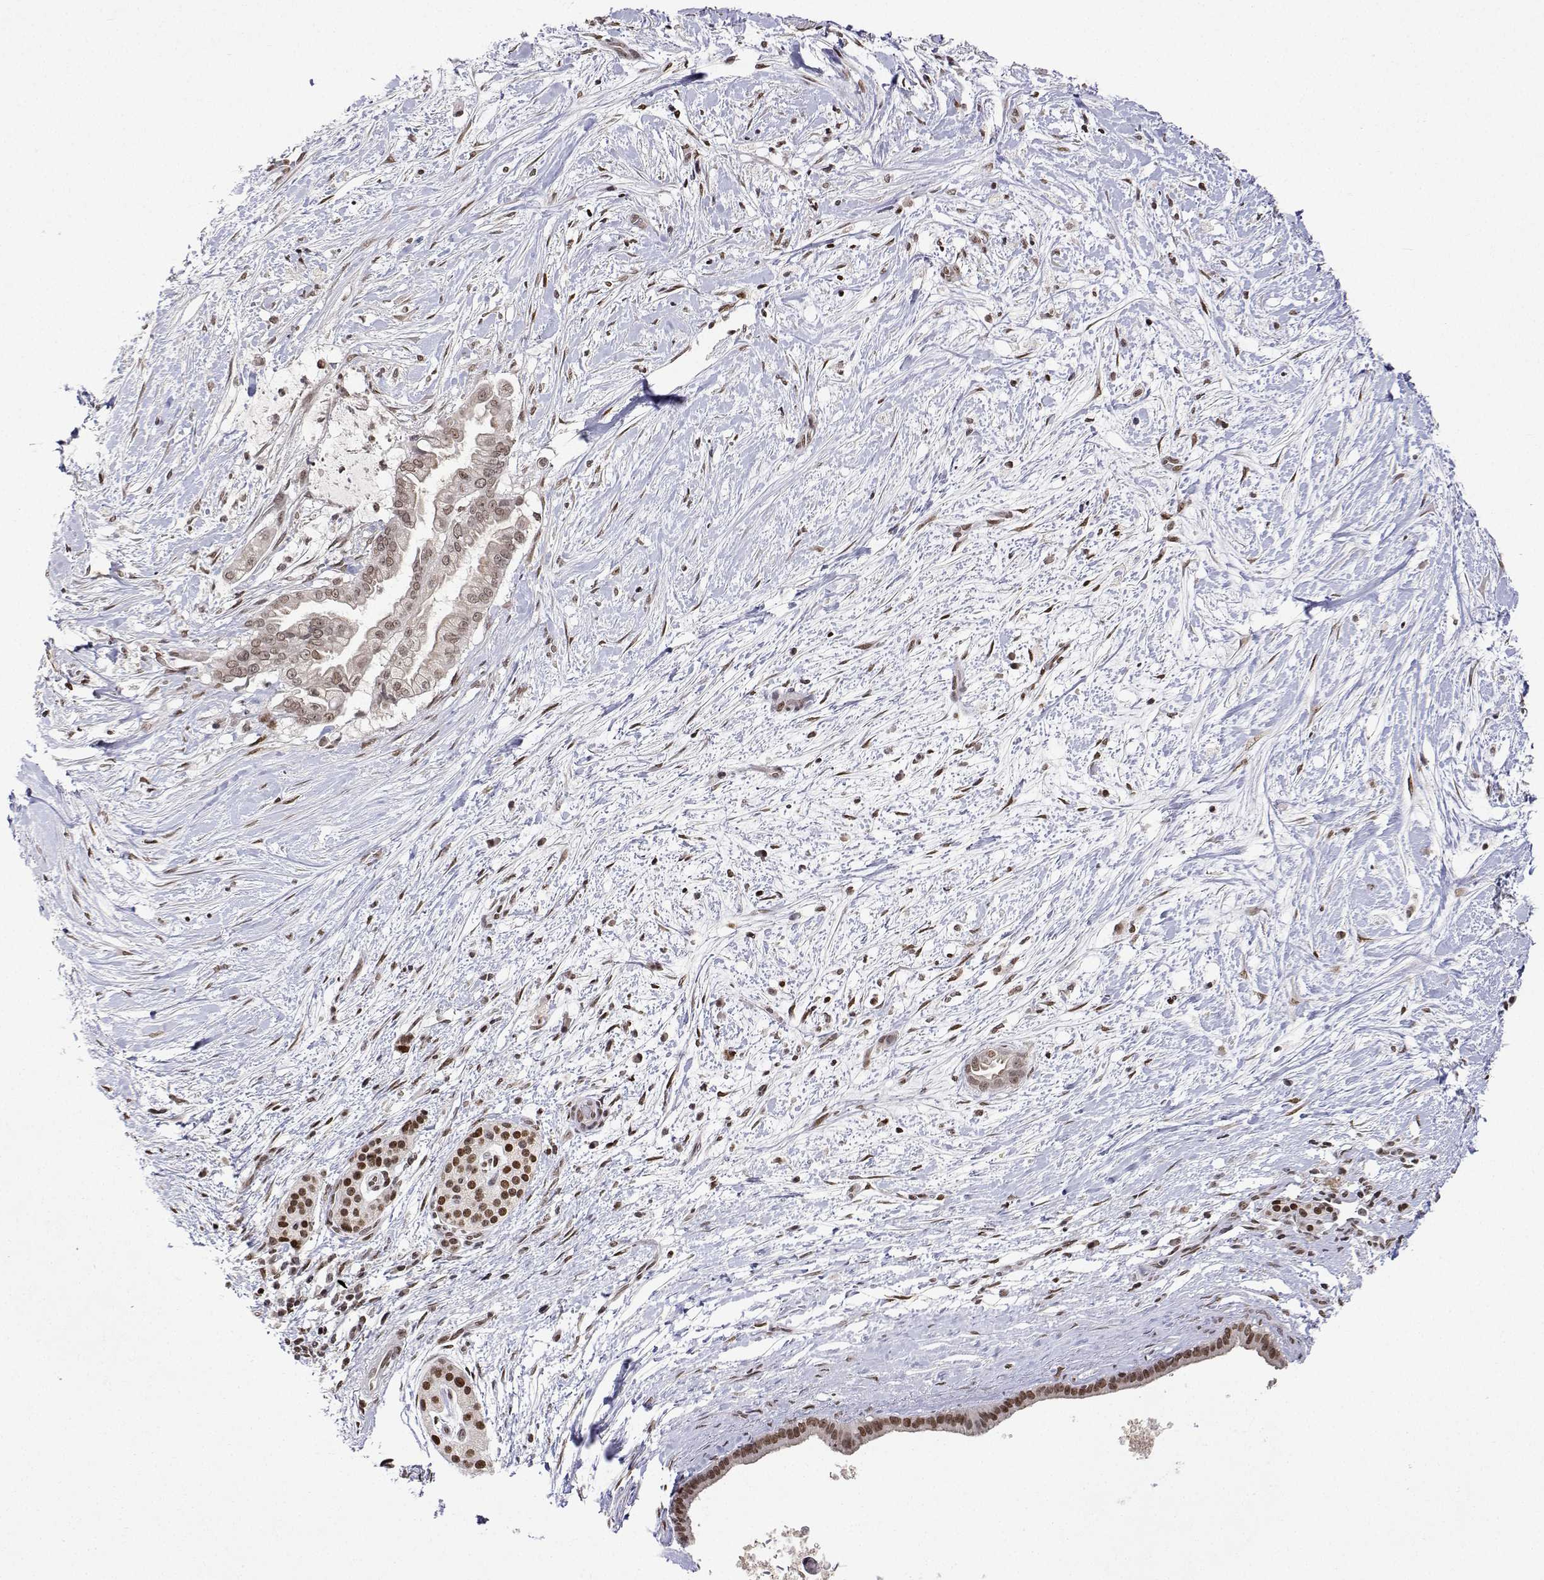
{"staining": {"intensity": "weak", "quantity": ">75%", "location": "nuclear"}, "tissue": "pancreatic cancer", "cell_type": "Tumor cells", "image_type": "cancer", "snomed": [{"axis": "morphology", "description": "Adenocarcinoma, NOS"}, {"axis": "topography", "description": "Pancreas"}], "caption": "Pancreatic cancer (adenocarcinoma) stained with DAB (3,3'-diaminobenzidine) immunohistochemistry displays low levels of weak nuclear positivity in about >75% of tumor cells.", "gene": "XPC", "patient": {"sex": "female", "age": 69}}